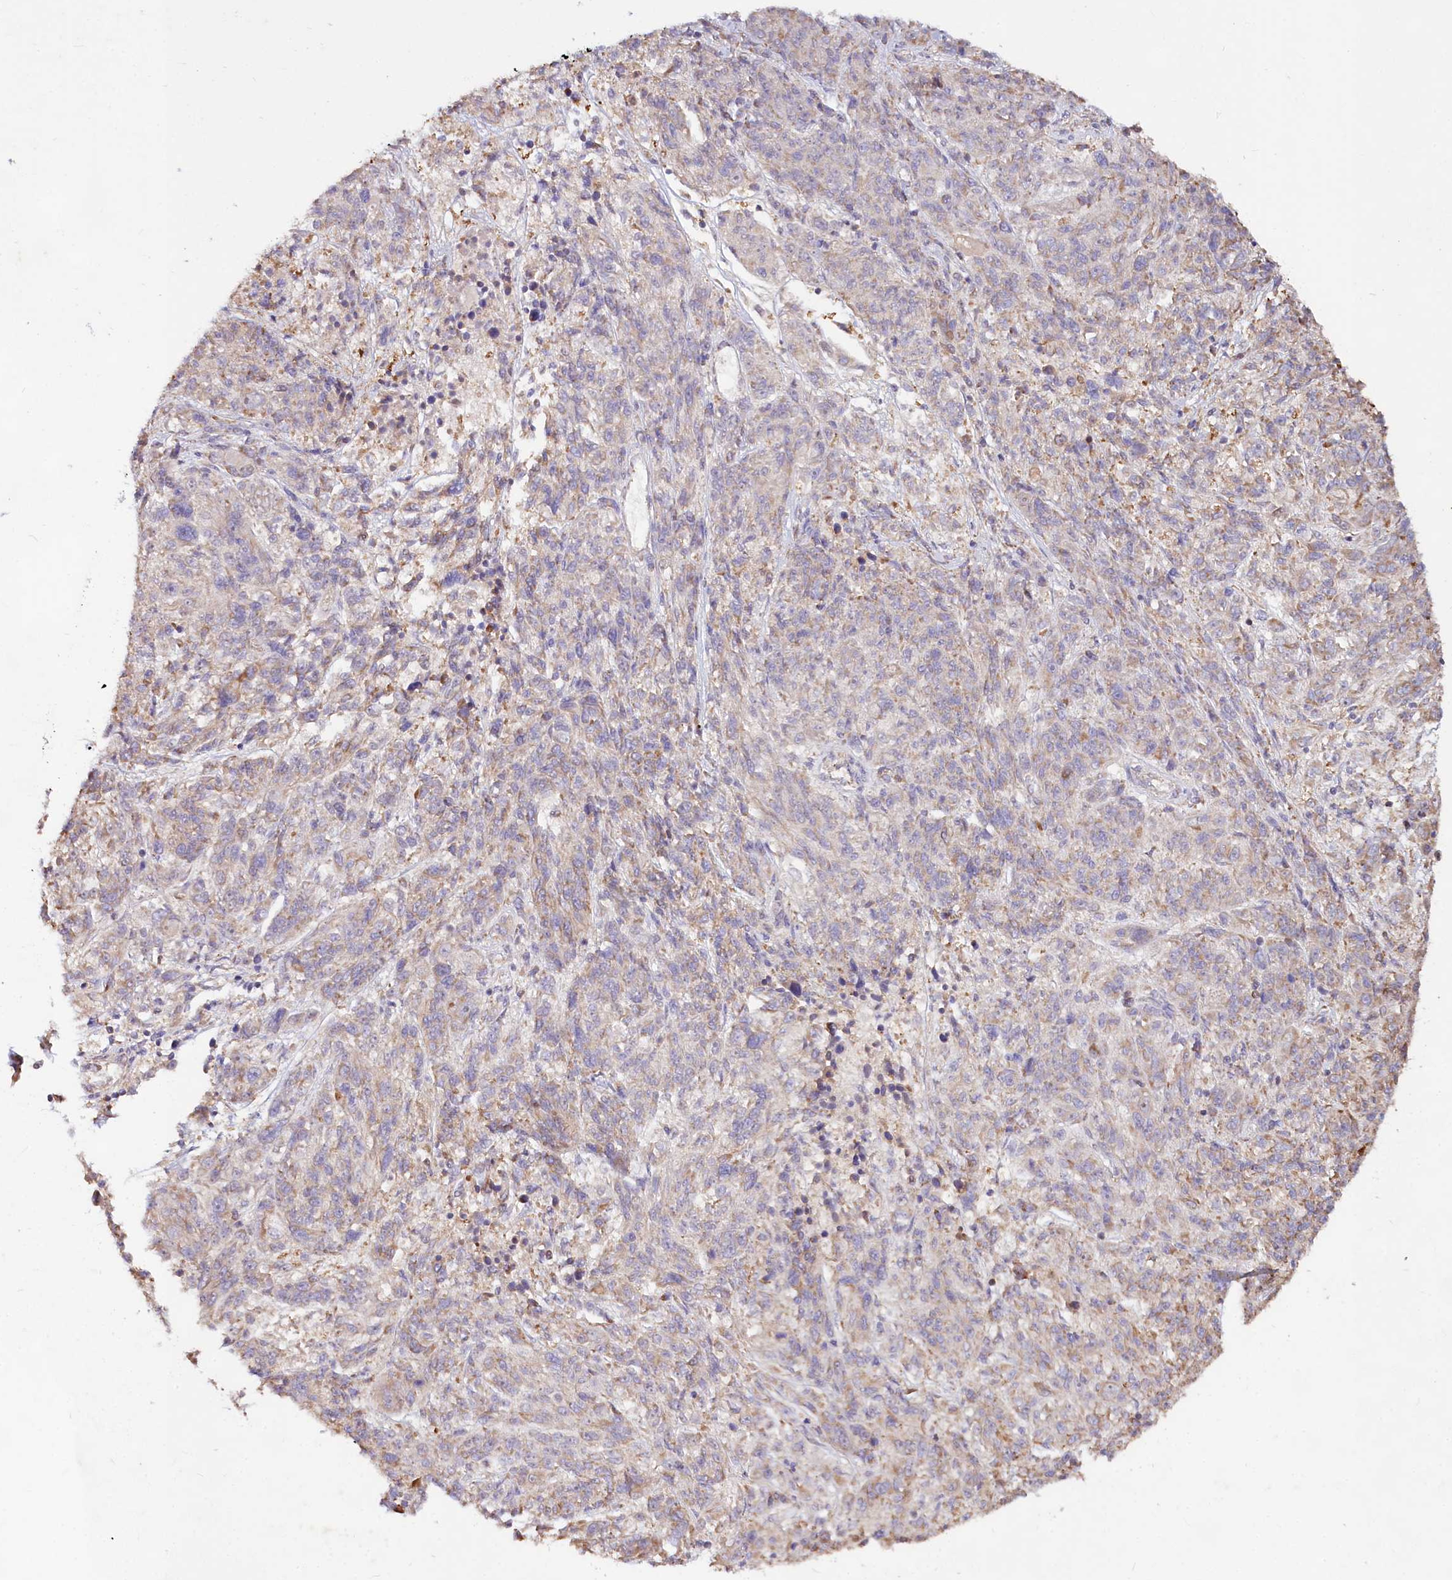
{"staining": {"intensity": "moderate", "quantity": "<25%", "location": "cytoplasmic/membranous"}, "tissue": "melanoma", "cell_type": "Tumor cells", "image_type": "cancer", "snomed": [{"axis": "morphology", "description": "Malignant melanoma, NOS"}, {"axis": "topography", "description": "Skin"}], "caption": "Malignant melanoma stained with immunohistochemistry (IHC) reveals moderate cytoplasmic/membranous staining in approximately <25% of tumor cells. The staining was performed using DAB (3,3'-diaminobenzidine) to visualize the protein expression in brown, while the nuclei were stained in blue with hematoxylin (Magnification: 20x).", "gene": "TASOR2", "patient": {"sex": "male", "age": 53}}